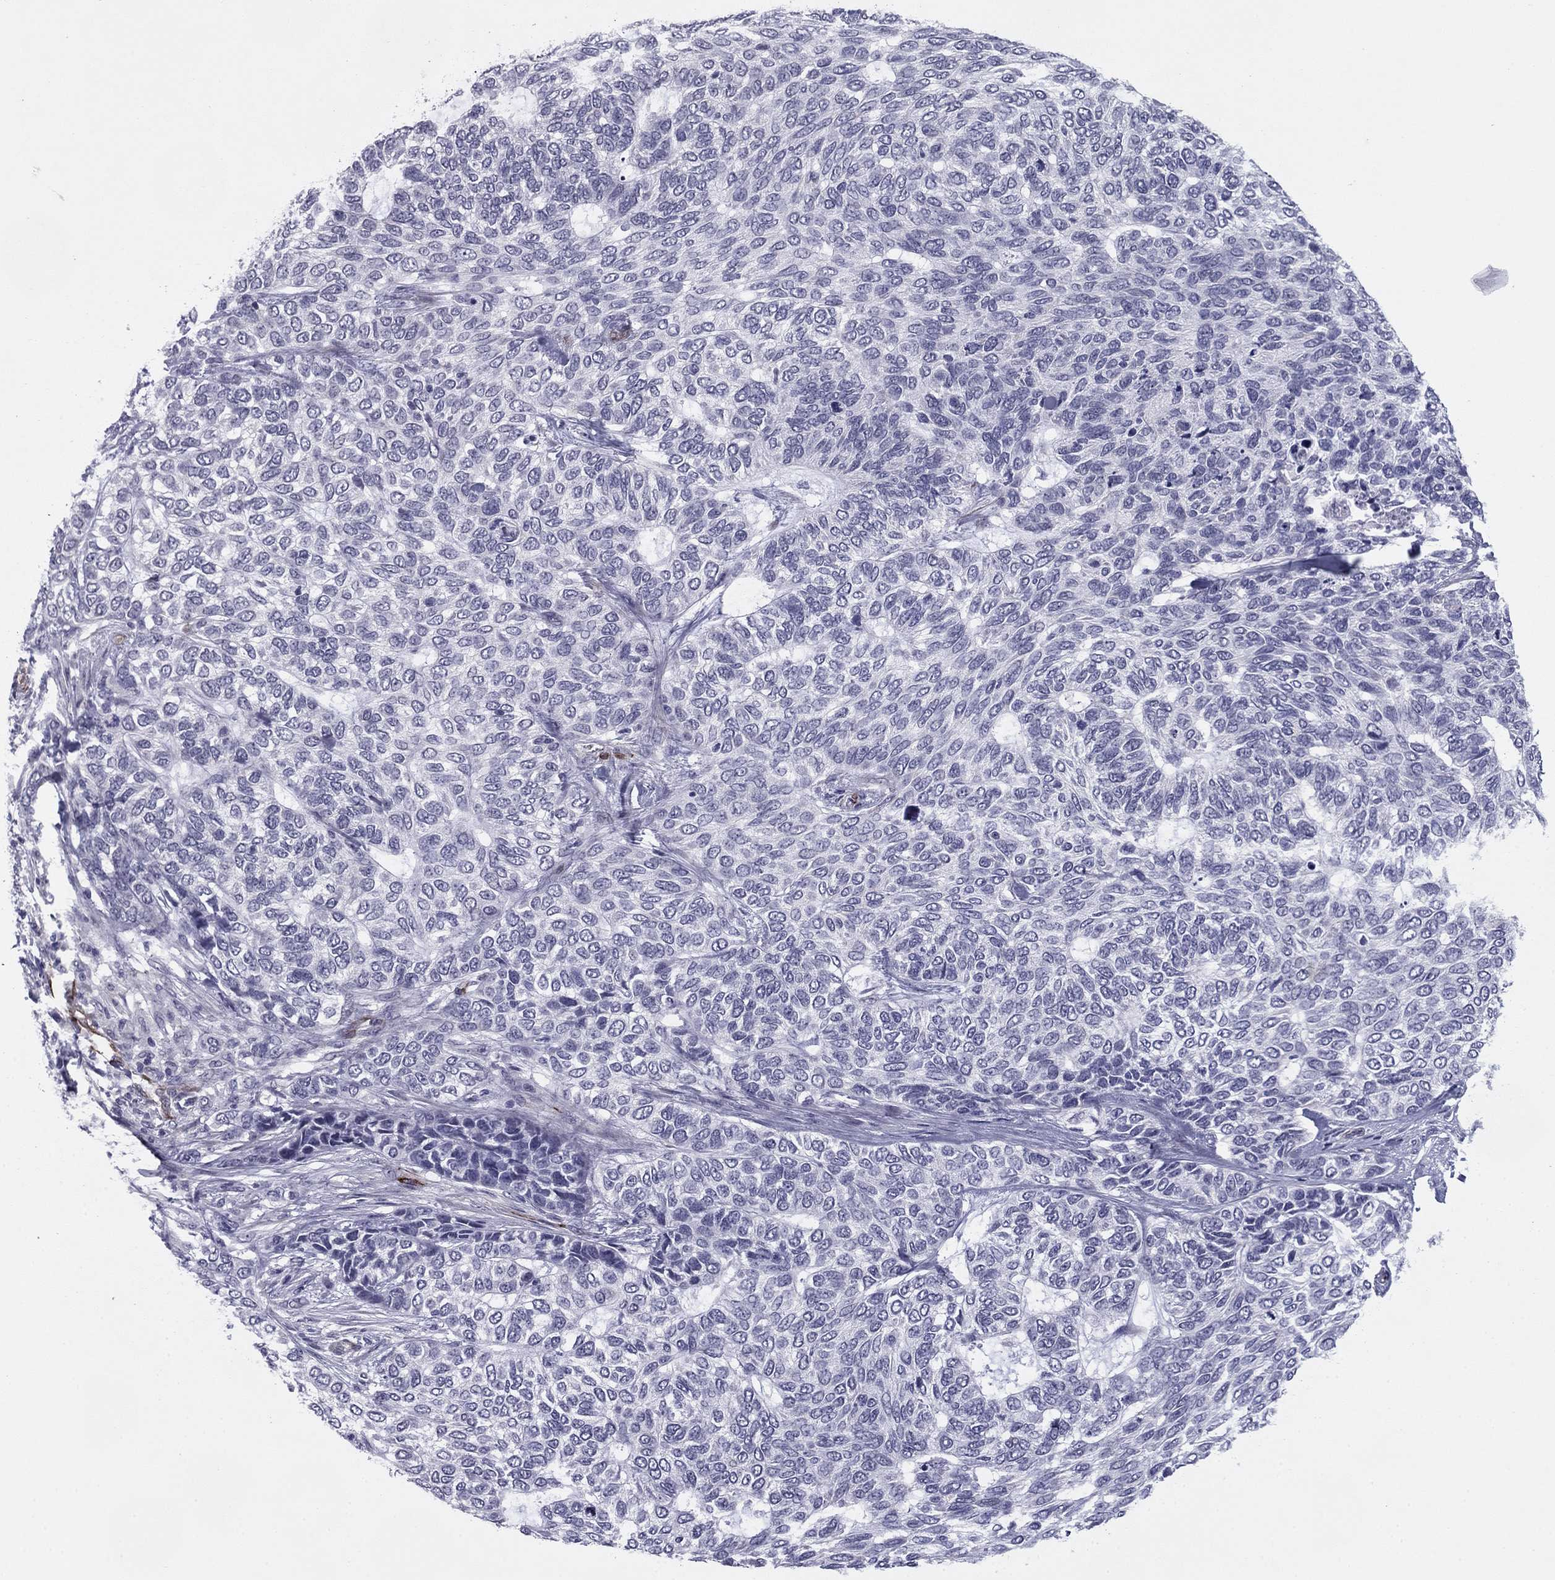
{"staining": {"intensity": "negative", "quantity": "none", "location": "none"}, "tissue": "skin cancer", "cell_type": "Tumor cells", "image_type": "cancer", "snomed": [{"axis": "morphology", "description": "Basal cell carcinoma"}, {"axis": "topography", "description": "Skin"}], "caption": "Skin basal cell carcinoma stained for a protein using IHC exhibits no expression tumor cells.", "gene": "ANKS4B", "patient": {"sex": "female", "age": 65}}